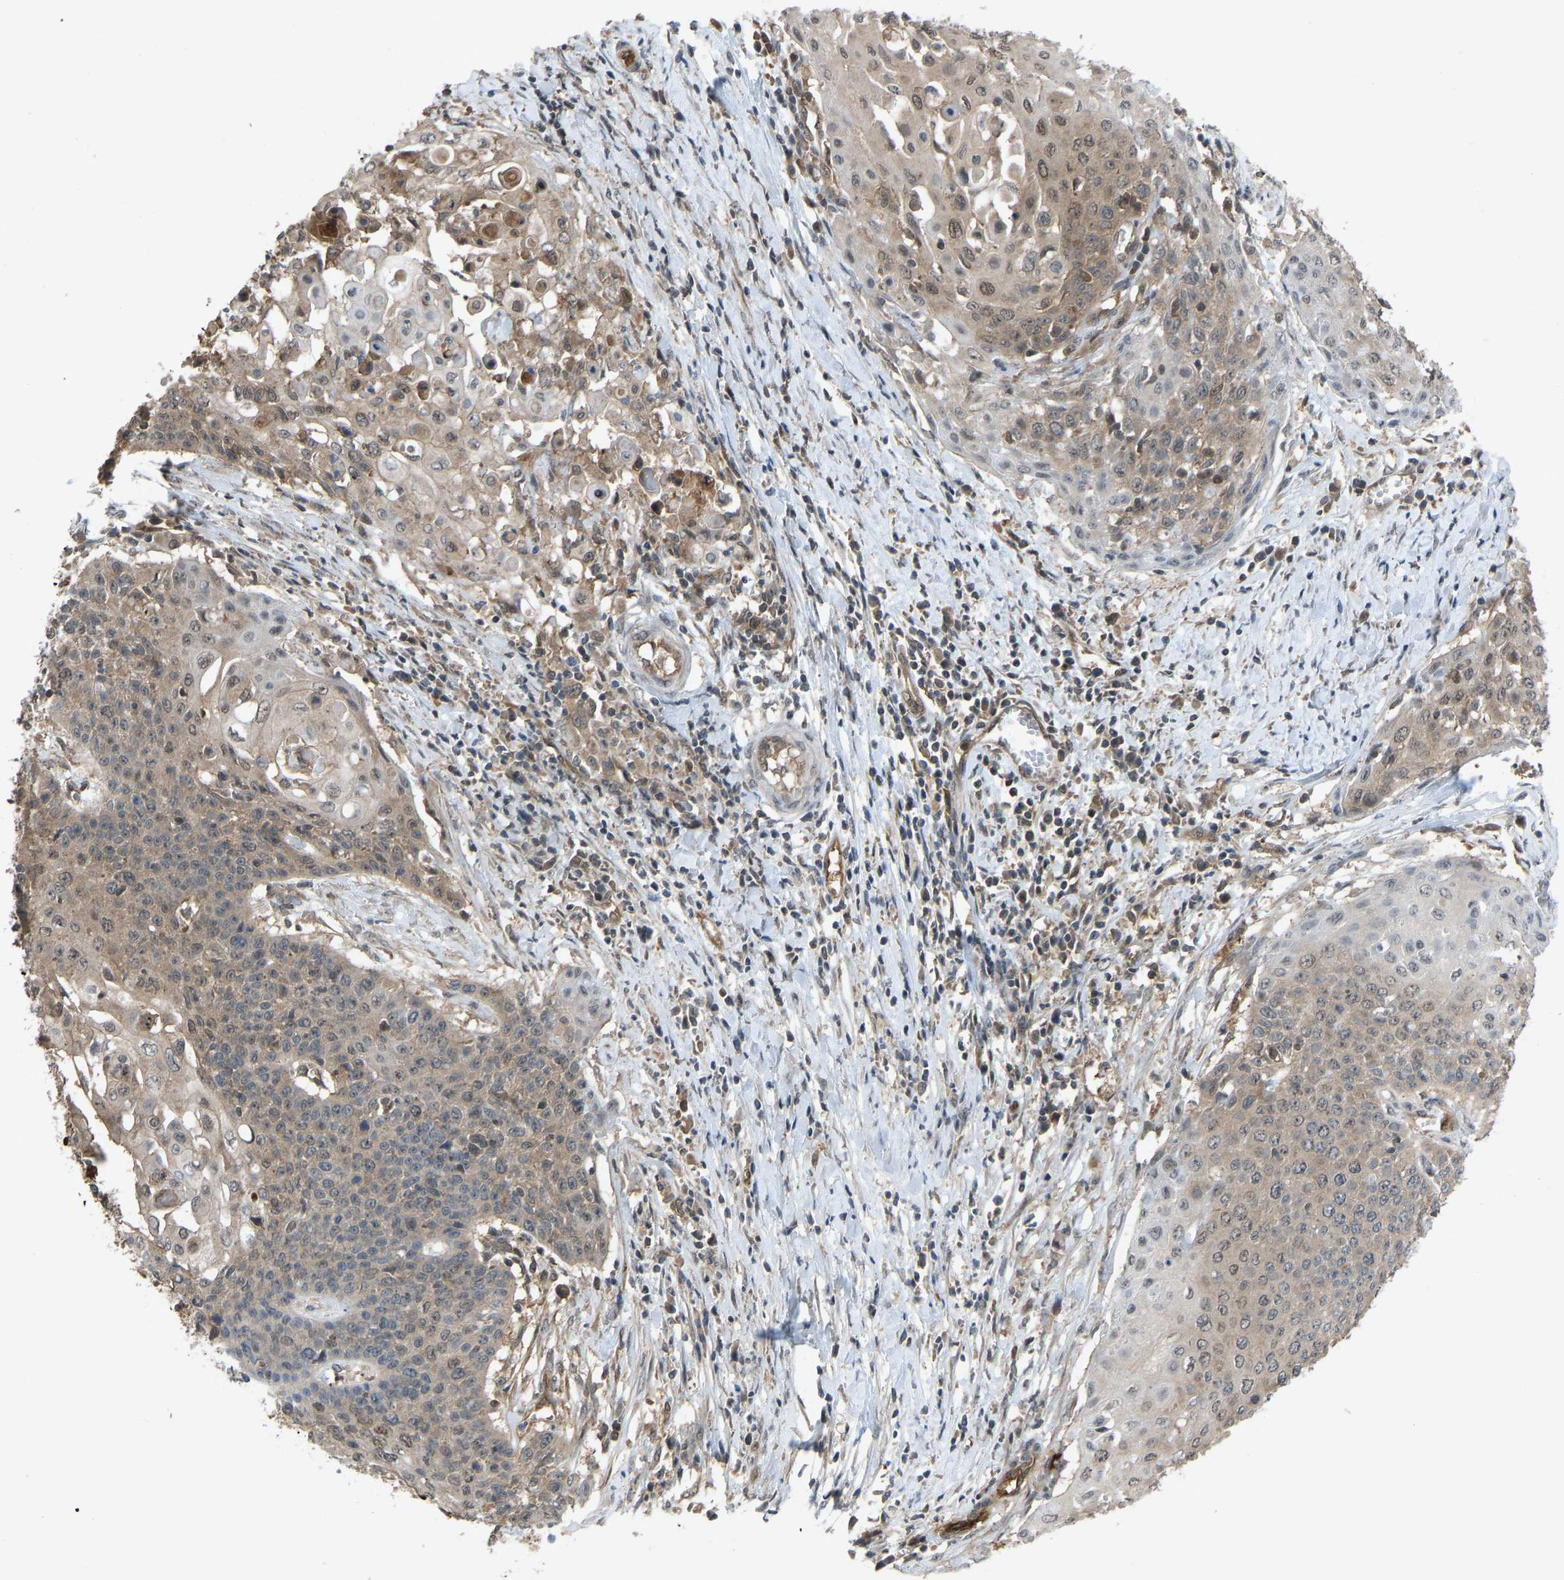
{"staining": {"intensity": "moderate", "quantity": ">75%", "location": "cytoplasmic/membranous,nuclear"}, "tissue": "cervical cancer", "cell_type": "Tumor cells", "image_type": "cancer", "snomed": [{"axis": "morphology", "description": "Squamous cell carcinoma, NOS"}, {"axis": "topography", "description": "Cervix"}], "caption": "A brown stain highlights moderate cytoplasmic/membranous and nuclear expression of a protein in human cervical cancer (squamous cell carcinoma) tumor cells.", "gene": "CCT8", "patient": {"sex": "female", "age": 39}}